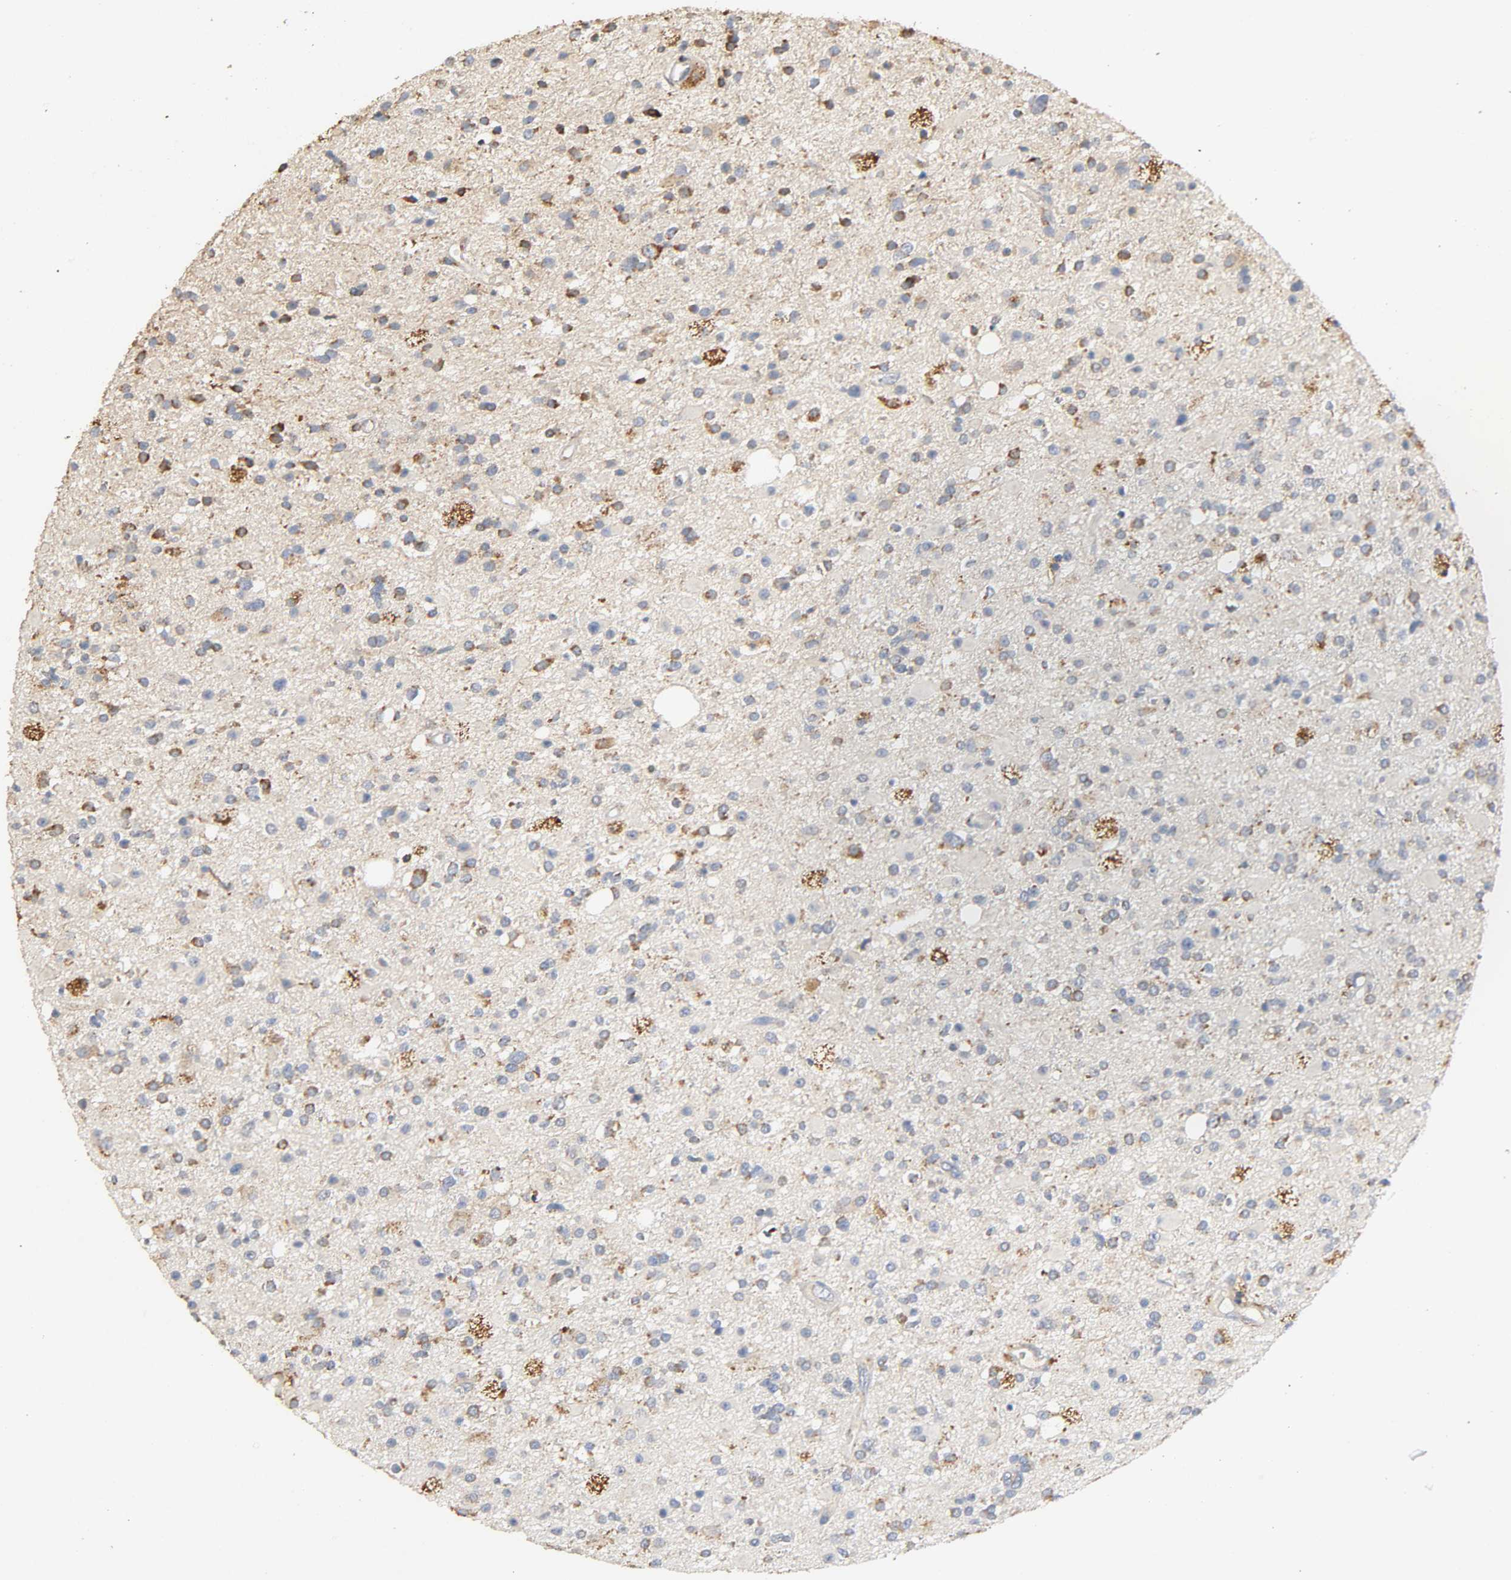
{"staining": {"intensity": "moderate", "quantity": "25%-75%", "location": "cytoplasmic/membranous"}, "tissue": "glioma", "cell_type": "Tumor cells", "image_type": "cancer", "snomed": [{"axis": "morphology", "description": "Glioma, malignant, High grade"}, {"axis": "topography", "description": "Brain"}], "caption": "IHC (DAB (3,3'-diaminobenzidine)) staining of human malignant glioma (high-grade) displays moderate cytoplasmic/membranous protein expression in approximately 25%-75% of tumor cells.", "gene": "NDUFS3", "patient": {"sex": "male", "age": 33}}